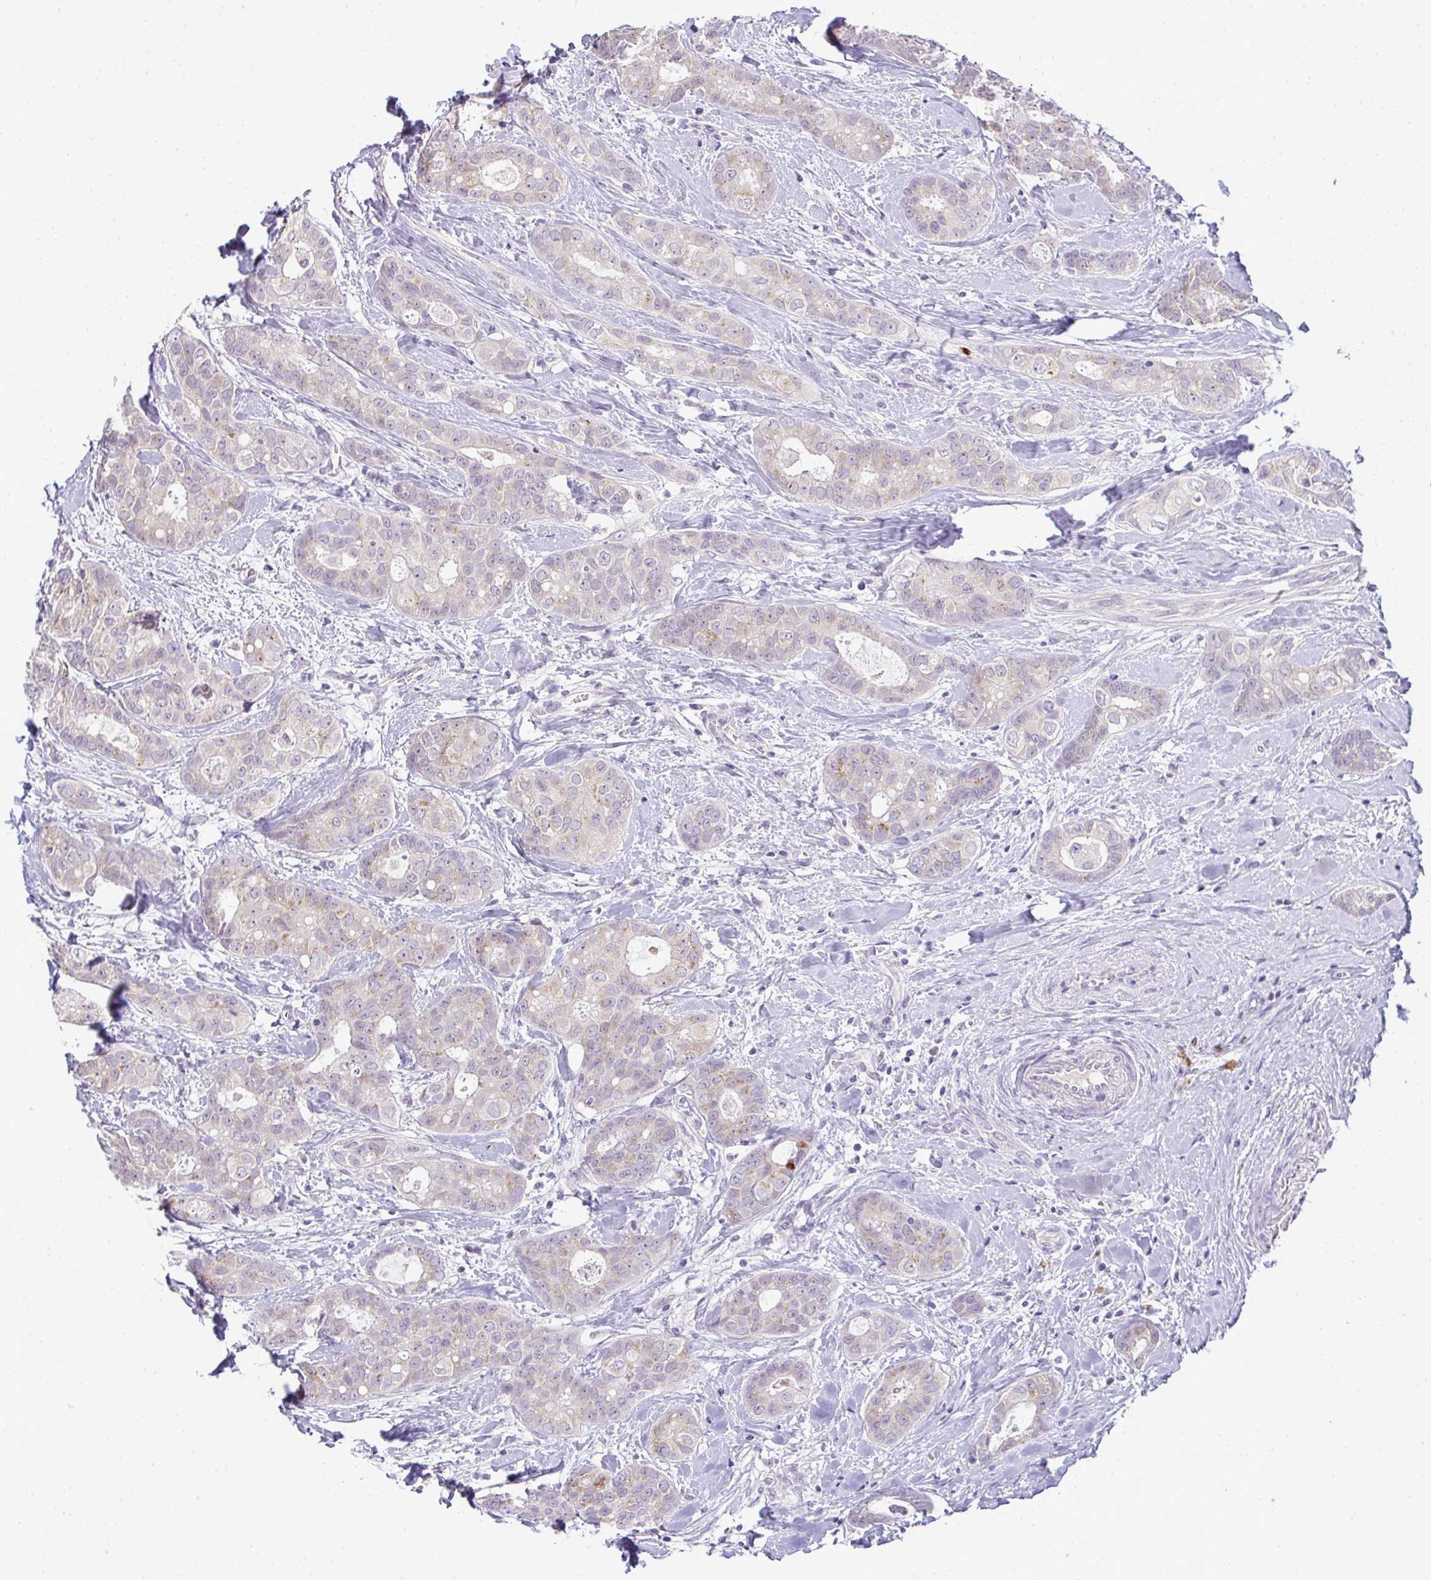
{"staining": {"intensity": "negative", "quantity": "none", "location": "none"}, "tissue": "breast cancer", "cell_type": "Tumor cells", "image_type": "cancer", "snomed": [{"axis": "morphology", "description": "Duct carcinoma"}, {"axis": "topography", "description": "Breast"}], "caption": "An image of human breast invasive ductal carcinoma is negative for staining in tumor cells.", "gene": "CMPK1", "patient": {"sex": "female", "age": 45}}